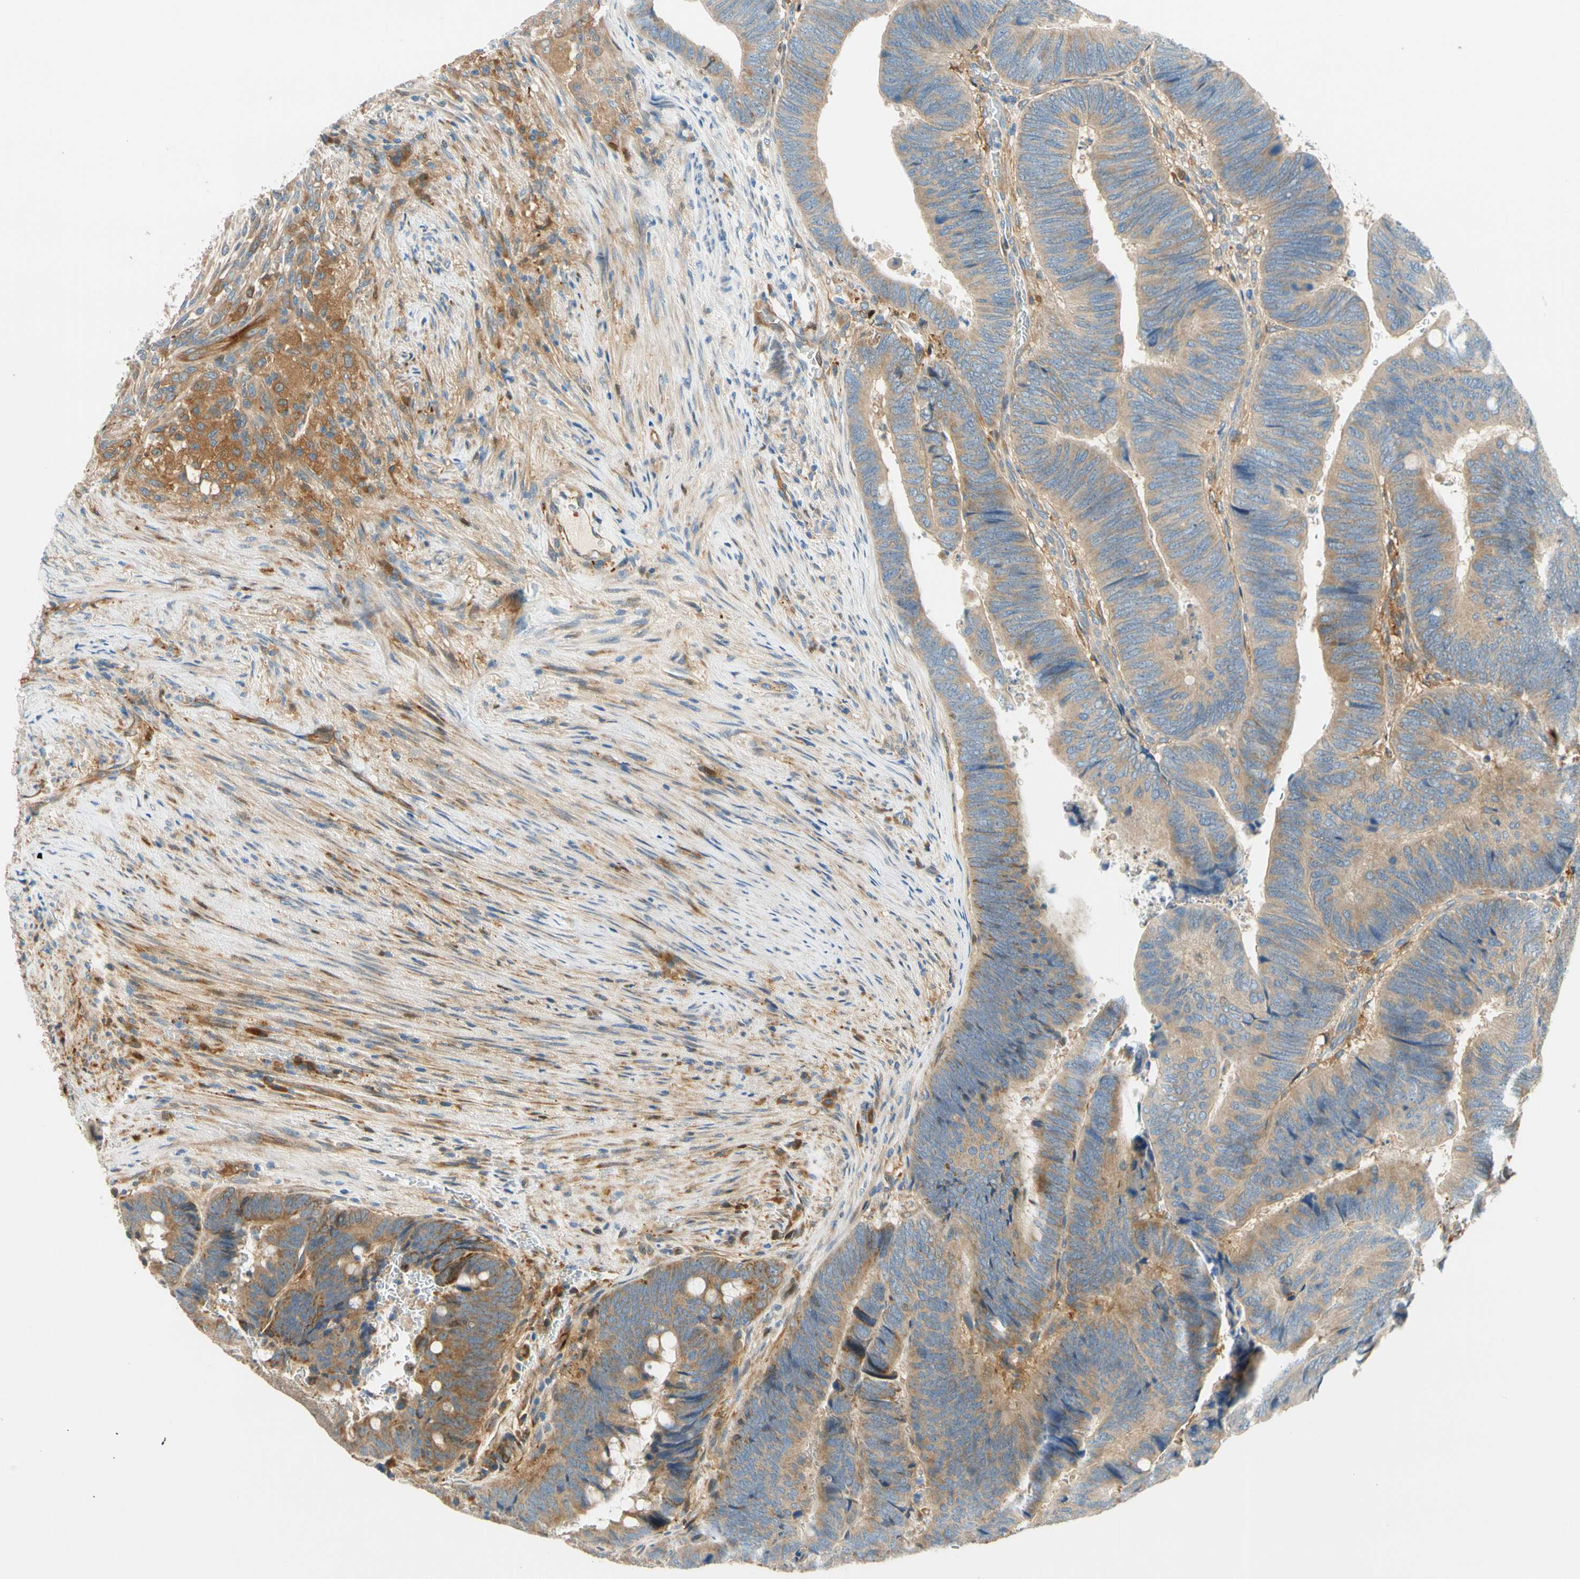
{"staining": {"intensity": "moderate", "quantity": ">75%", "location": "cytoplasmic/membranous"}, "tissue": "colorectal cancer", "cell_type": "Tumor cells", "image_type": "cancer", "snomed": [{"axis": "morphology", "description": "Normal tissue, NOS"}, {"axis": "morphology", "description": "Adenocarcinoma, NOS"}, {"axis": "topography", "description": "Rectum"}, {"axis": "topography", "description": "Peripheral nerve tissue"}], "caption": "Protein expression analysis of adenocarcinoma (colorectal) displays moderate cytoplasmic/membranous positivity in approximately >75% of tumor cells.", "gene": "PARP14", "patient": {"sex": "male", "age": 92}}